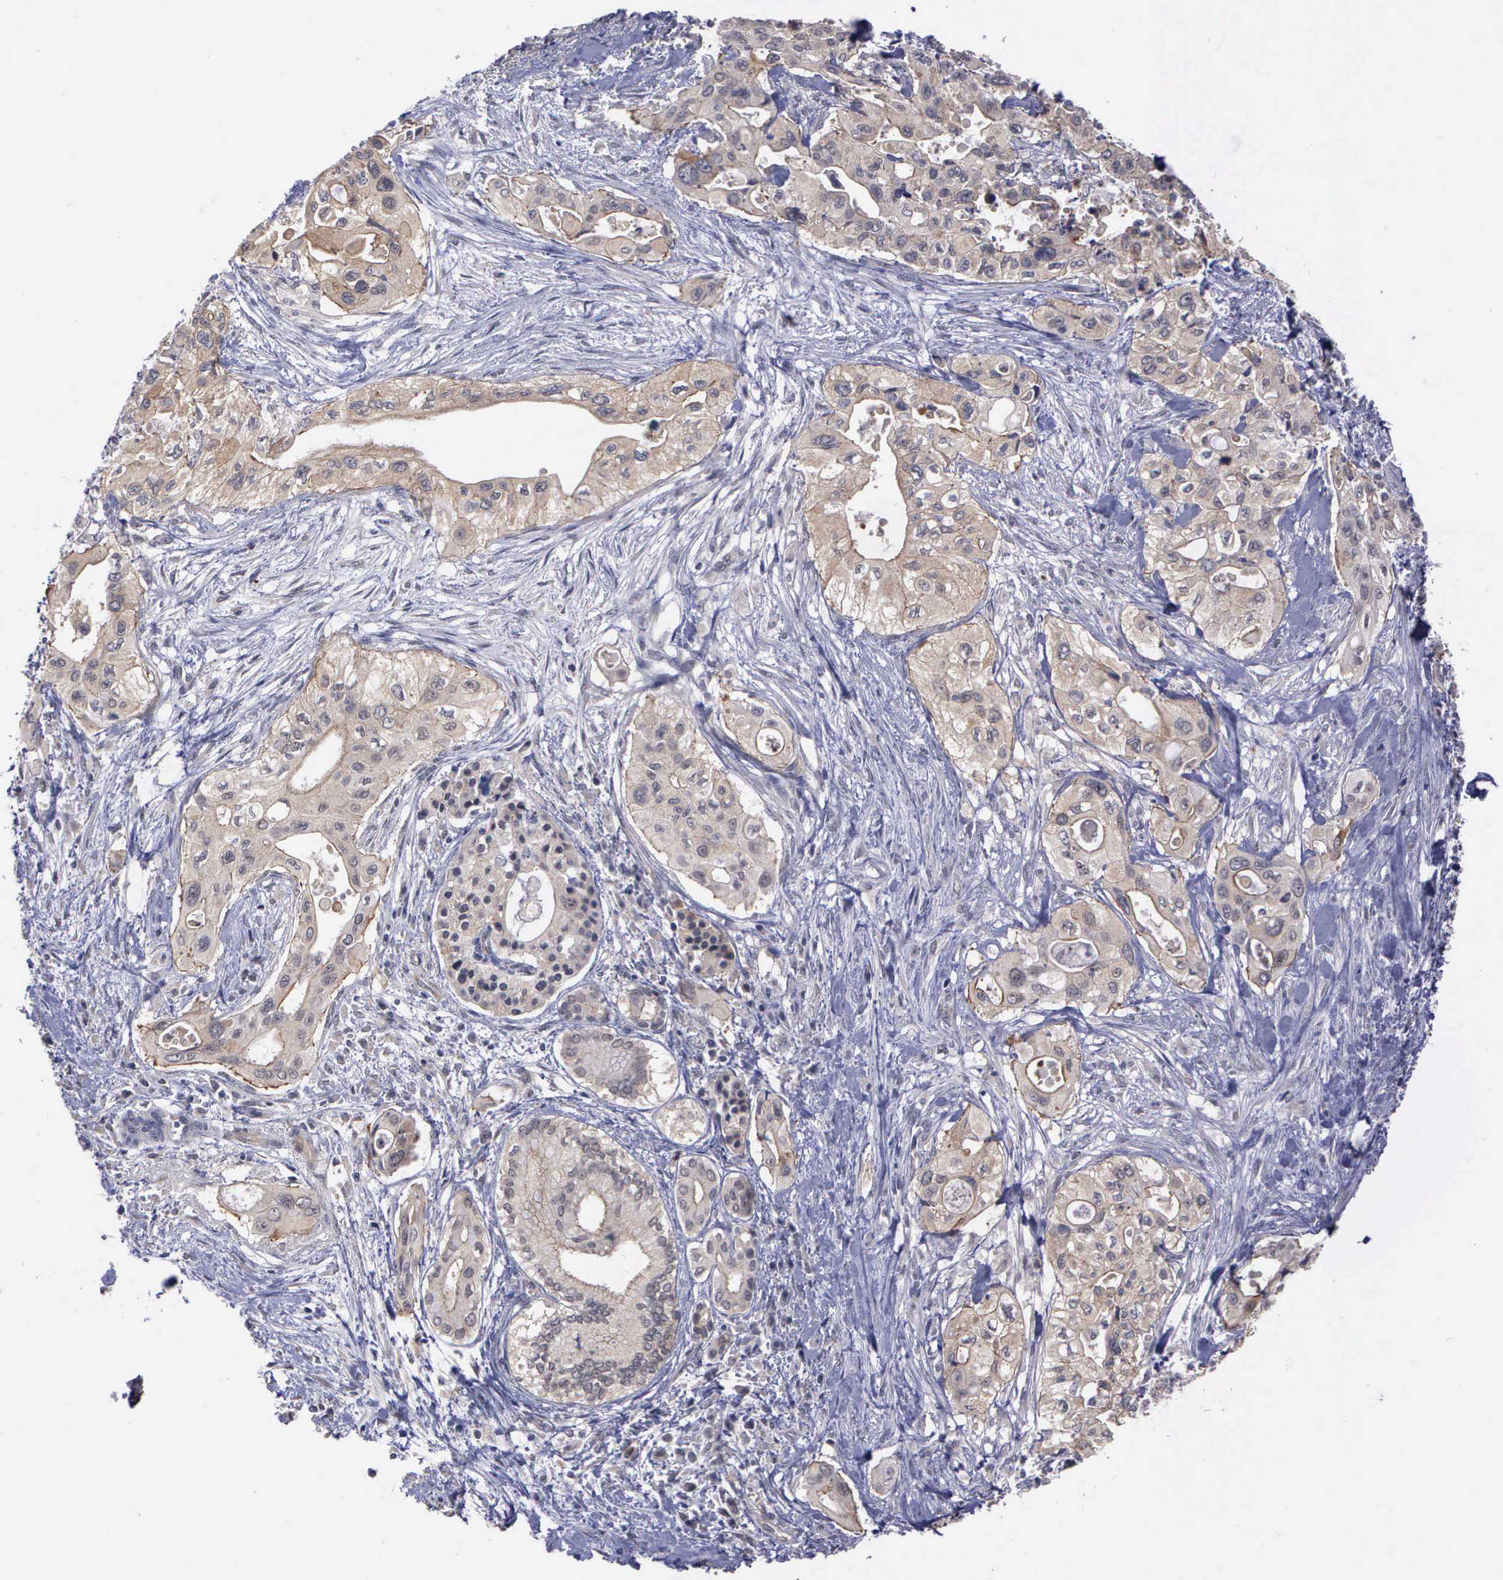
{"staining": {"intensity": "weak", "quantity": "25%-75%", "location": "cytoplasmic/membranous"}, "tissue": "pancreatic cancer", "cell_type": "Tumor cells", "image_type": "cancer", "snomed": [{"axis": "morphology", "description": "Adenocarcinoma, NOS"}, {"axis": "topography", "description": "Pancreas"}], "caption": "Protein staining exhibits weak cytoplasmic/membranous positivity in approximately 25%-75% of tumor cells in pancreatic adenocarcinoma.", "gene": "MAP3K9", "patient": {"sex": "male", "age": 77}}